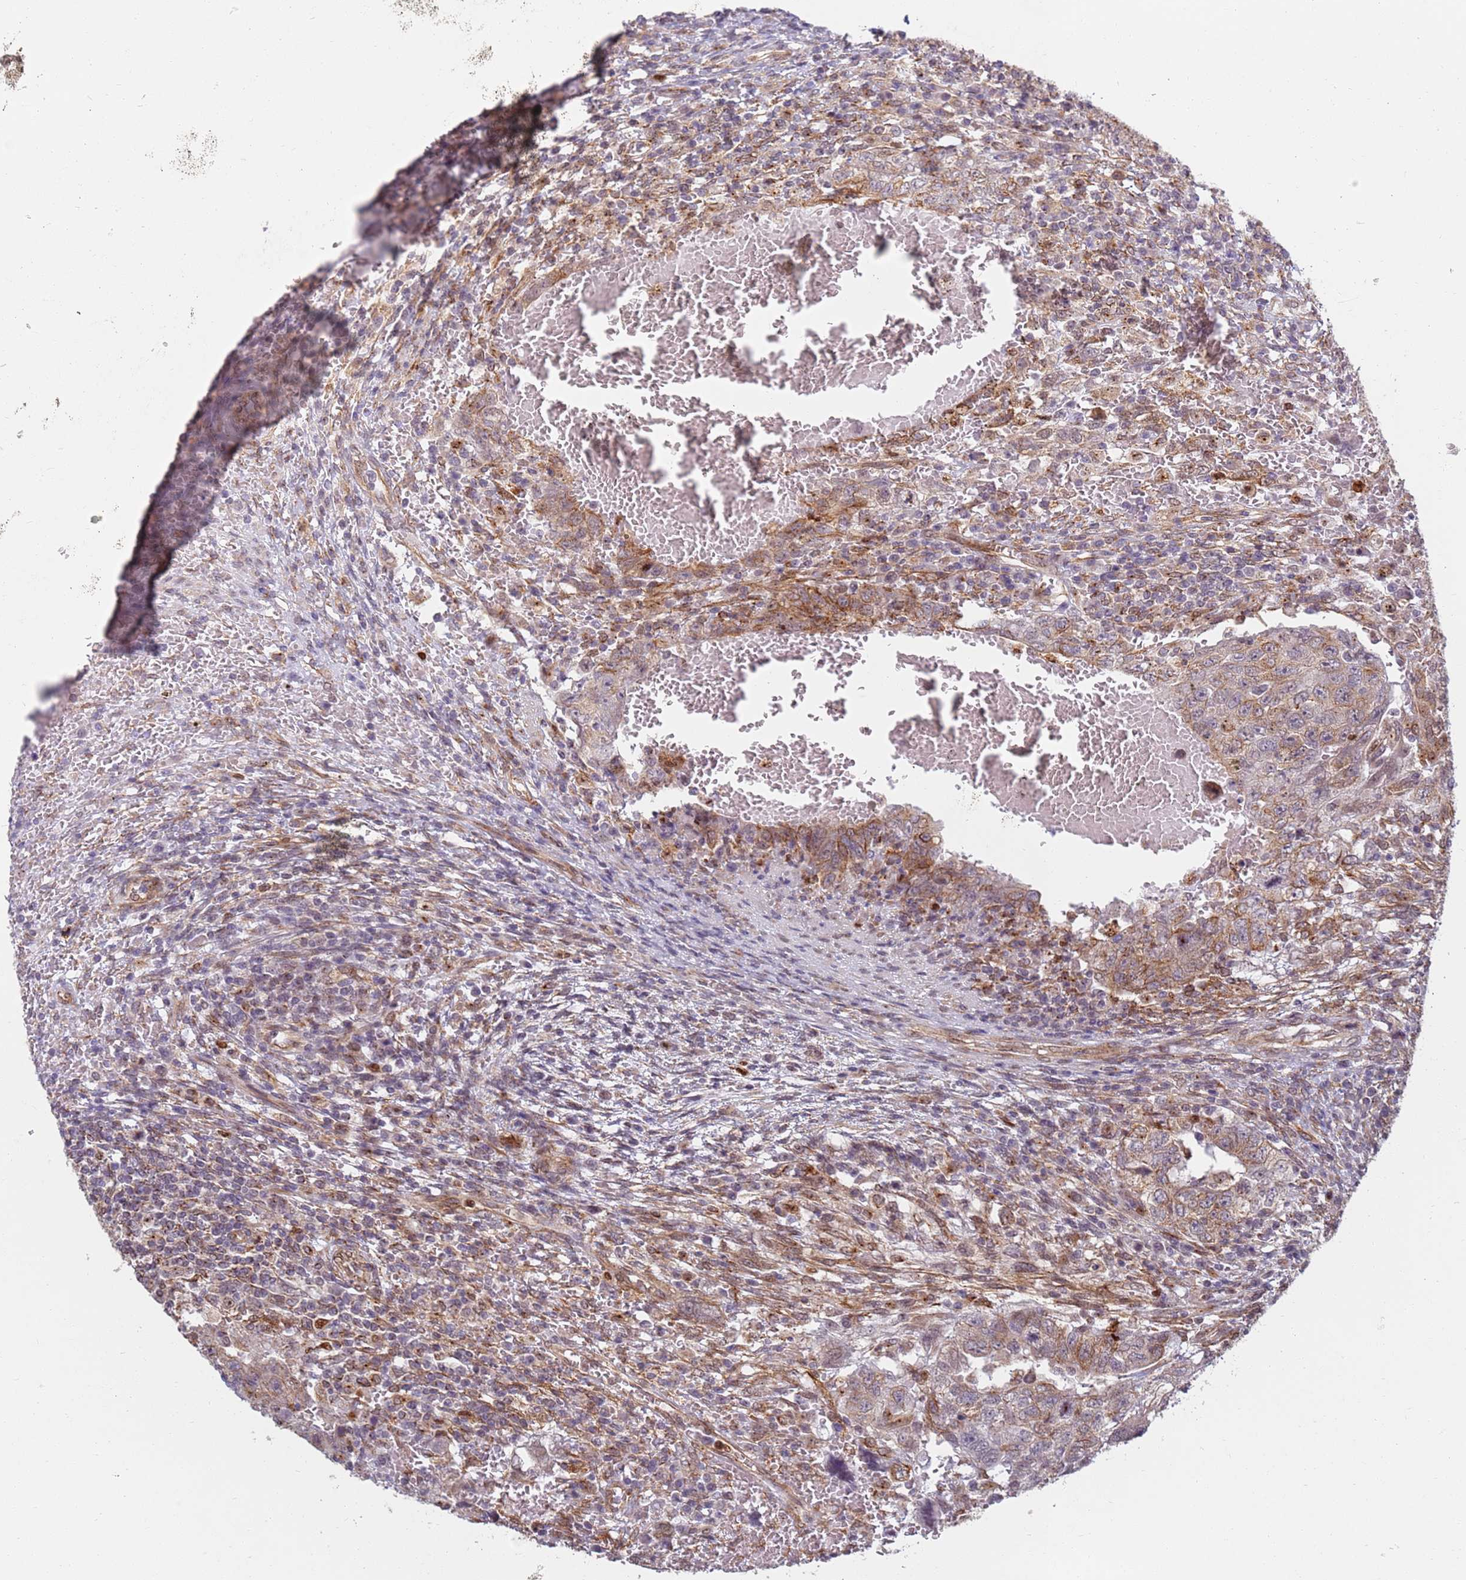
{"staining": {"intensity": "moderate", "quantity": "25%-75%", "location": "cytoplasmic/membranous"}, "tissue": "testis cancer", "cell_type": "Tumor cells", "image_type": "cancer", "snomed": [{"axis": "morphology", "description": "Carcinoma, Embryonal, NOS"}, {"axis": "topography", "description": "Testis"}], "caption": "Brown immunohistochemical staining in human testis cancer (embryonal carcinoma) reveals moderate cytoplasmic/membranous expression in about 25%-75% of tumor cells.", "gene": "CEP170", "patient": {"sex": "male", "age": 26}}